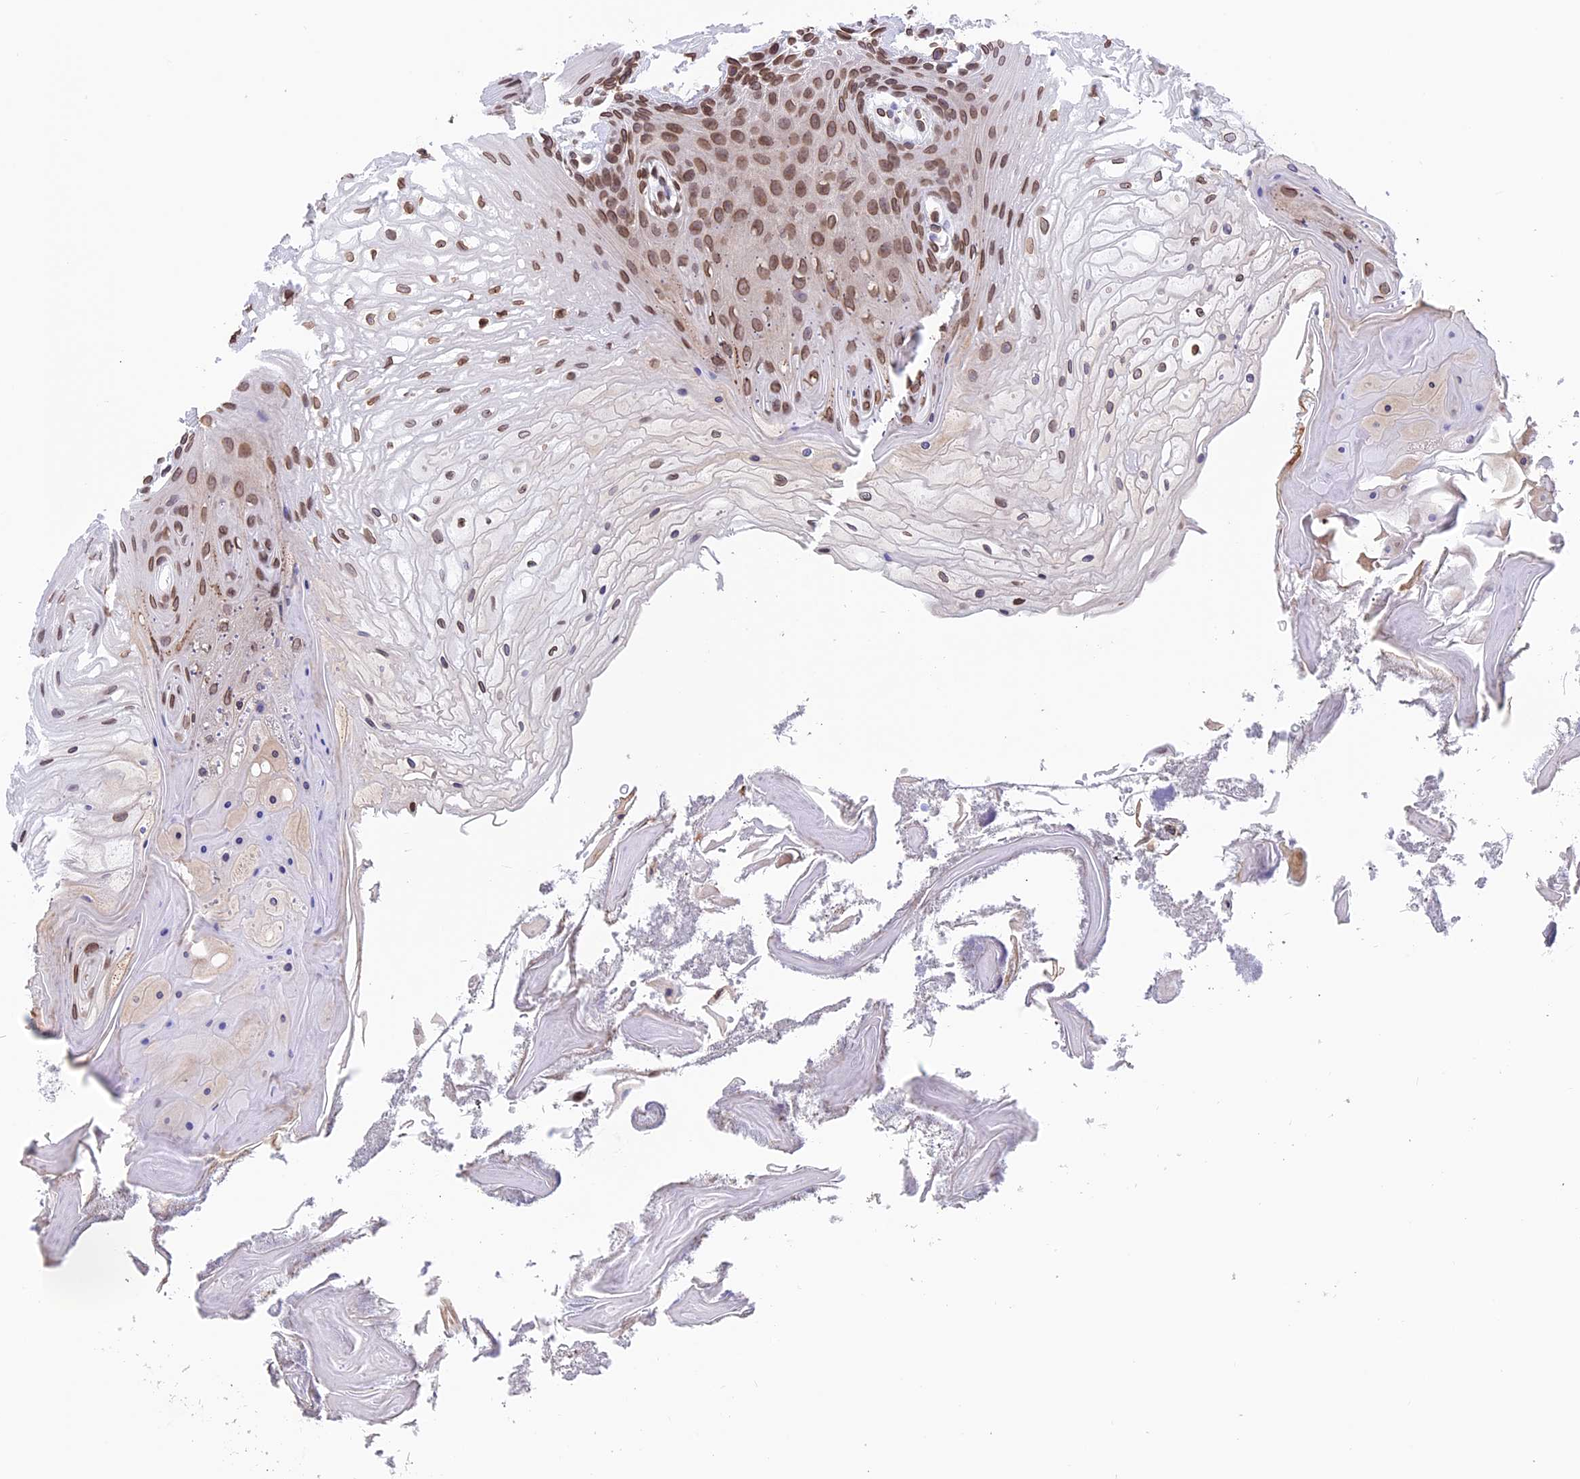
{"staining": {"intensity": "moderate", "quantity": "25%-75%", "location": "cytoplasmic/membranous,nuclear"}, "tissue": "oral mucosa", "cell_type": "Squamous epithelial cells", "image_type": "normal", "snomed": [{"axis": "morphology", "description": "Normal tissue, NOS"}, {"axis": "topography", "description": "Oral tissue"}], "caption": "The histopathology image reveals a brown stain indicating the presence of a protein in the cytoplasmic/membranous,nuclear of squamous epithelial cells in oral mucosa.", "gene": "TMPRSS7", "patient": {"sex": "female", "age": 80}}